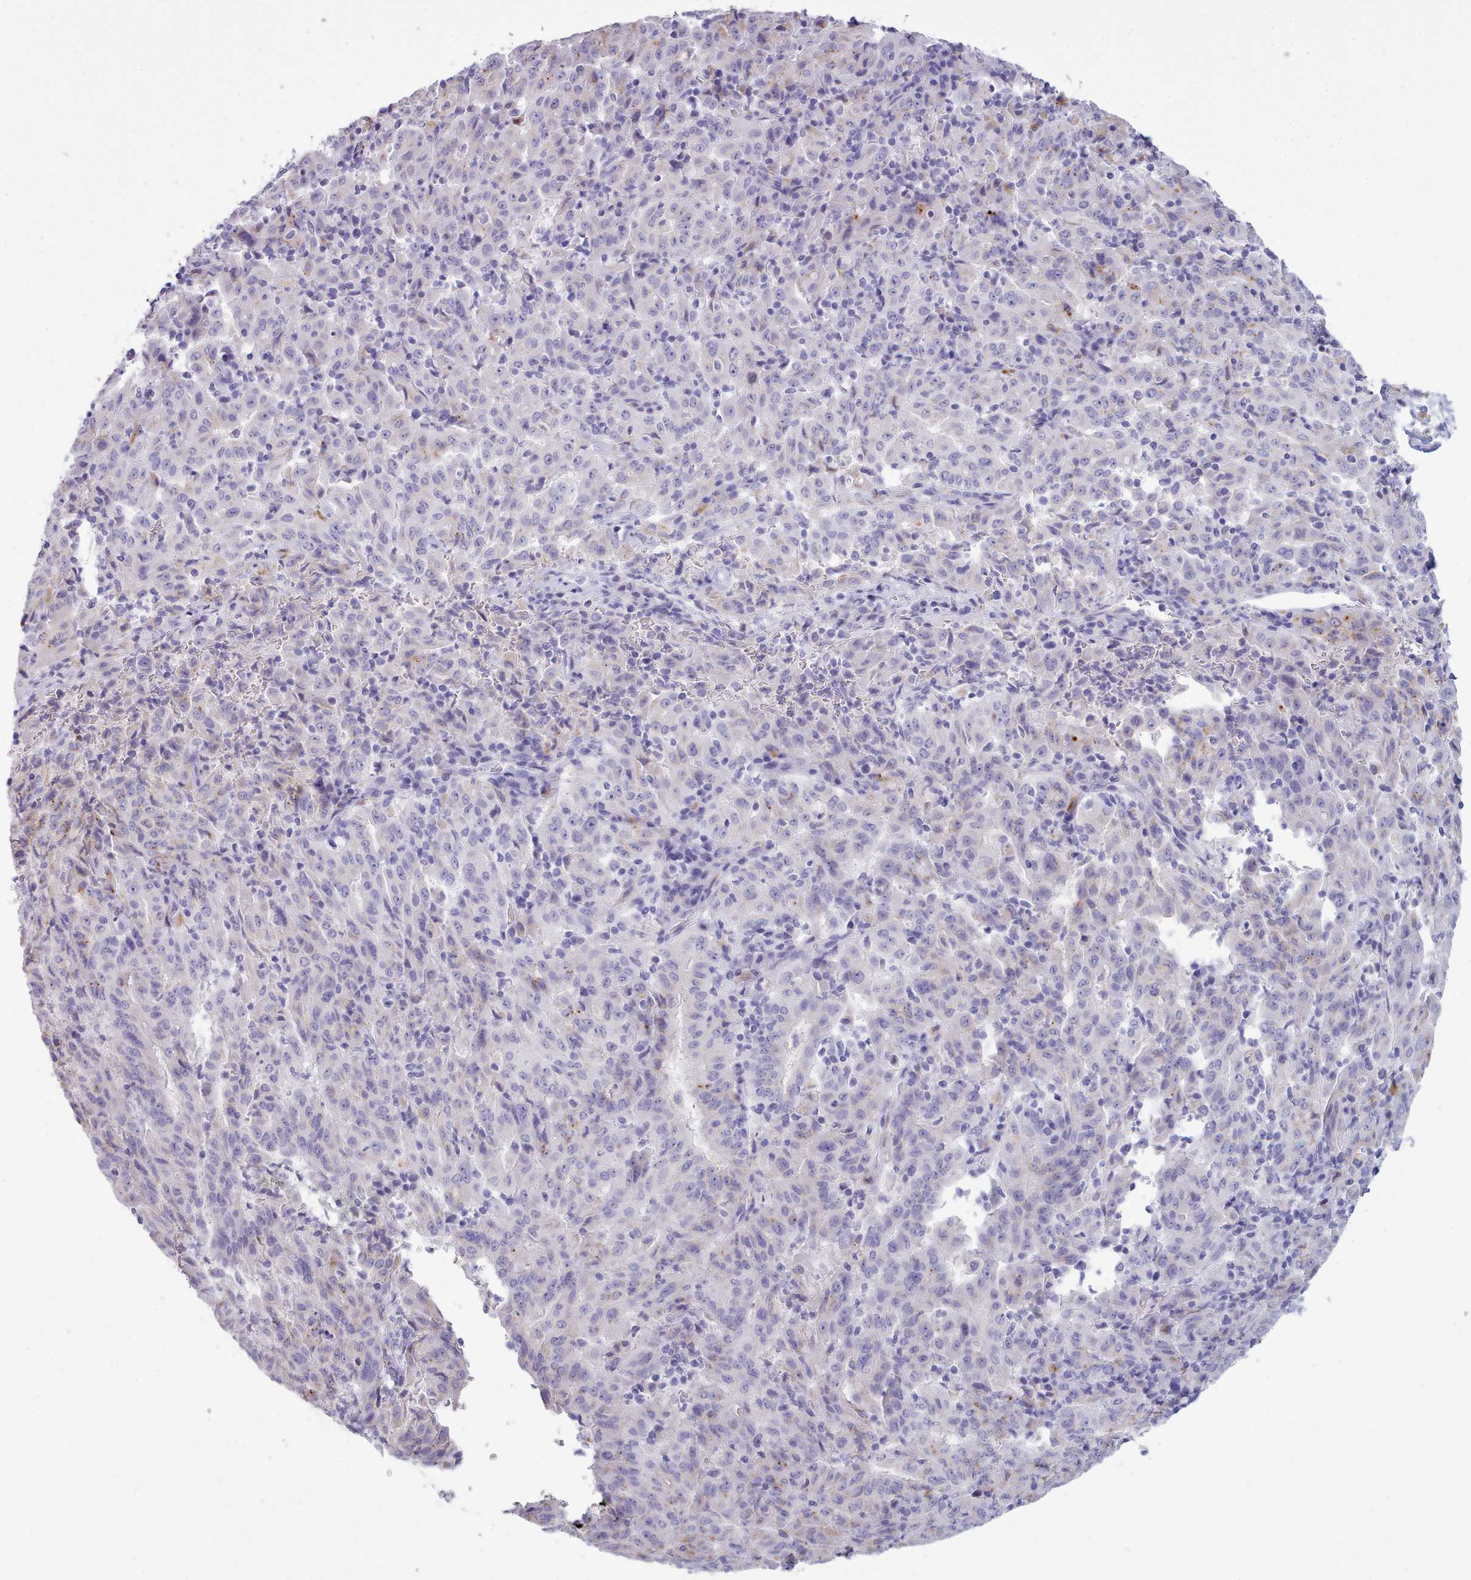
{"staining": {"intensity": "negative", "quantity": "none", "location": "none"}, "tissue": "pancreatic cancer", "cell_type": "Tumor cells", "image_type": "cancer", "snomed": [{"axis": "morphology", "description": "Adenocarcinoma, NOS"}, {"axis": "topography", "description": "Pancreas"}], "caption": "A high-resolution micrograph shows immunohistochemistry (IHC) staining of pancreatic adenocarcinoma, which demonstrates no significant positivity in tumor cells.", "gene": "GAA", "patient": {"sex": "male", "age": 63}}